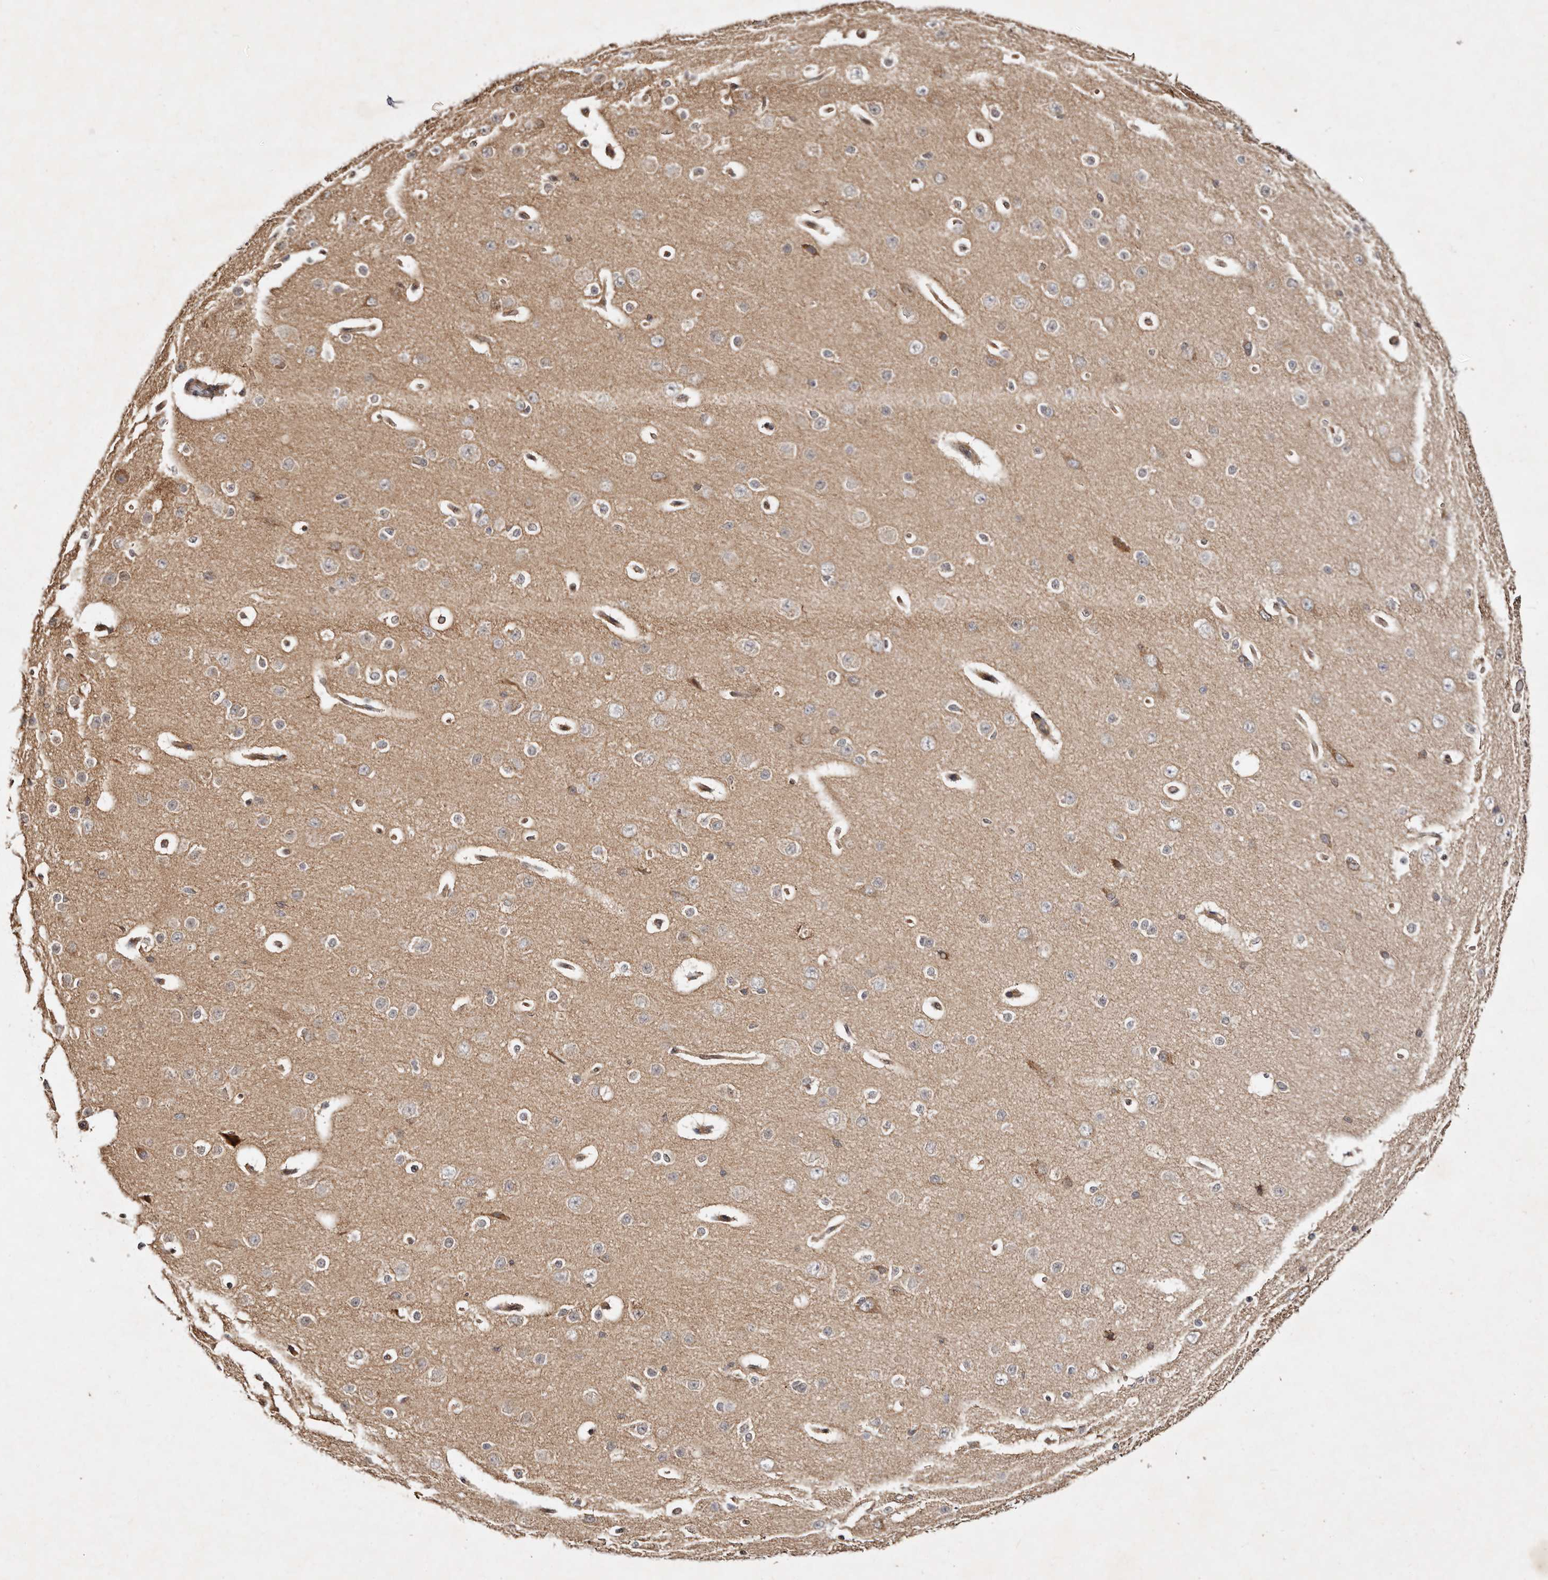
{"staining": {"intensity": "moderate", "quantity": ">75%", "location": "cytoplasmic/membranous"}, "tissue": "cerebral cortex", "cell_type": "Endothelial cells", "image_type": "normal", "snomed": [{"axis": "morphology", "description": "Normal tissue, NOS"}, {"axis": "morphology", "description": "Developmental malformation"}, {"axis": "topography", "description": "Cerebral cortex"}], "caption": "This histopathology image shows unremarkable cerebral cortex stained with immunohistochemistry (IHC) to label a protein in brown. The cytoplasmic/membranous of endothelial cells show moderate positivity for the protein. Nuclei are counter-stained blue.", "gene": "DENND11", "patient": {"sex": "female", "age": 30}}